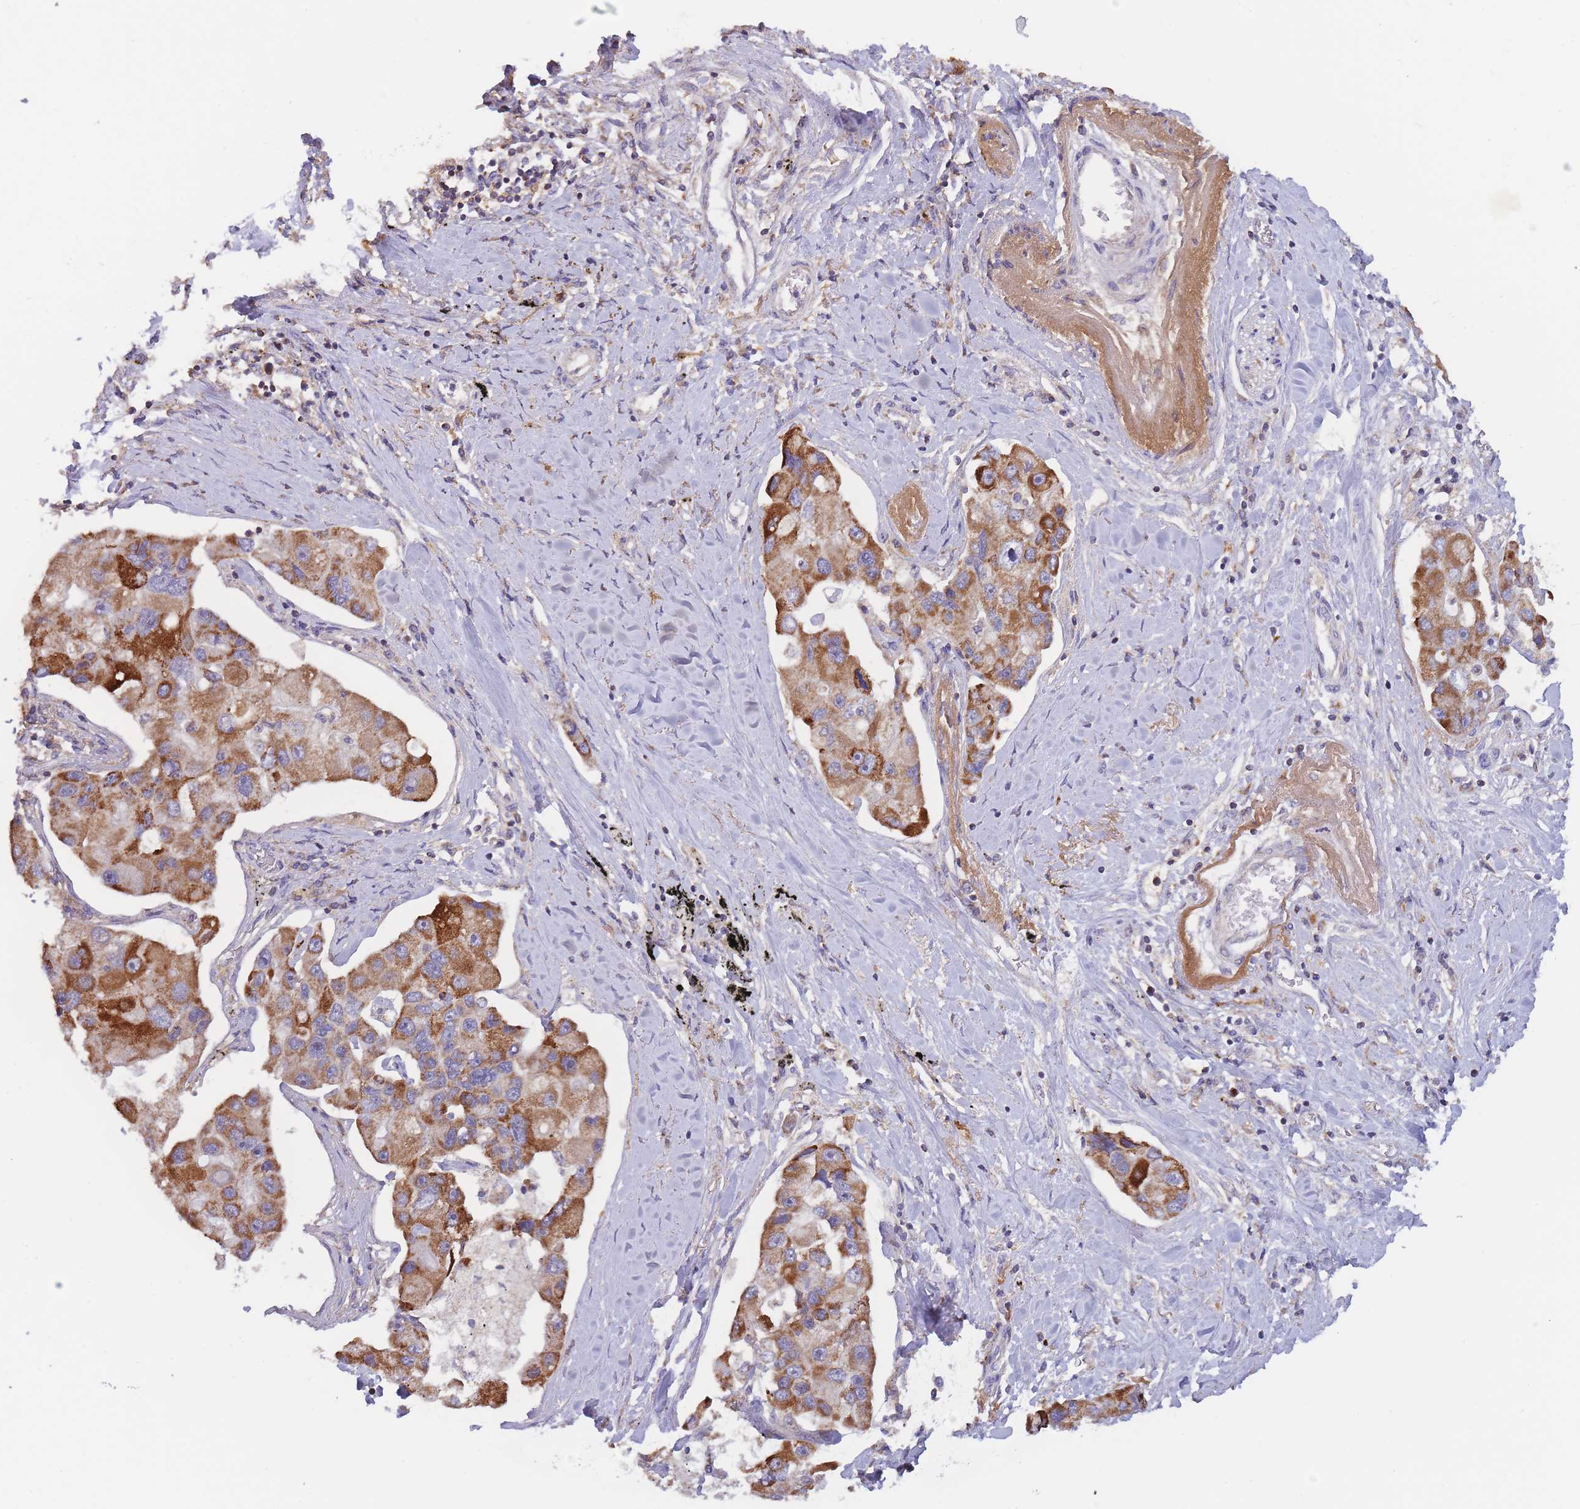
{"staining": {"intensity": "strong", "quantity": ">75%", "location": "cytoplasmic/membranous"}, "tissue": "lung cancer", "cell_type": "Tumor cells", "image_type": "cancer", "snomed": [{"axis": "morphology", "description": "Adenocarcinoma, NOS"}, {"axis": "topography", "description": "Lung"}], "caption": "Brown immunohistochemical staining in adenocarcinoma (lung) reveals strong cytoplasmic/membranous staining in about >75% of tumor cells. (Stains: DAB in brown, nuclei in blue, Microscopy: brightfield microscopy at high magnification).", "gene": "SLC25A42", "patient": {"sex": "female", "age": 54}}